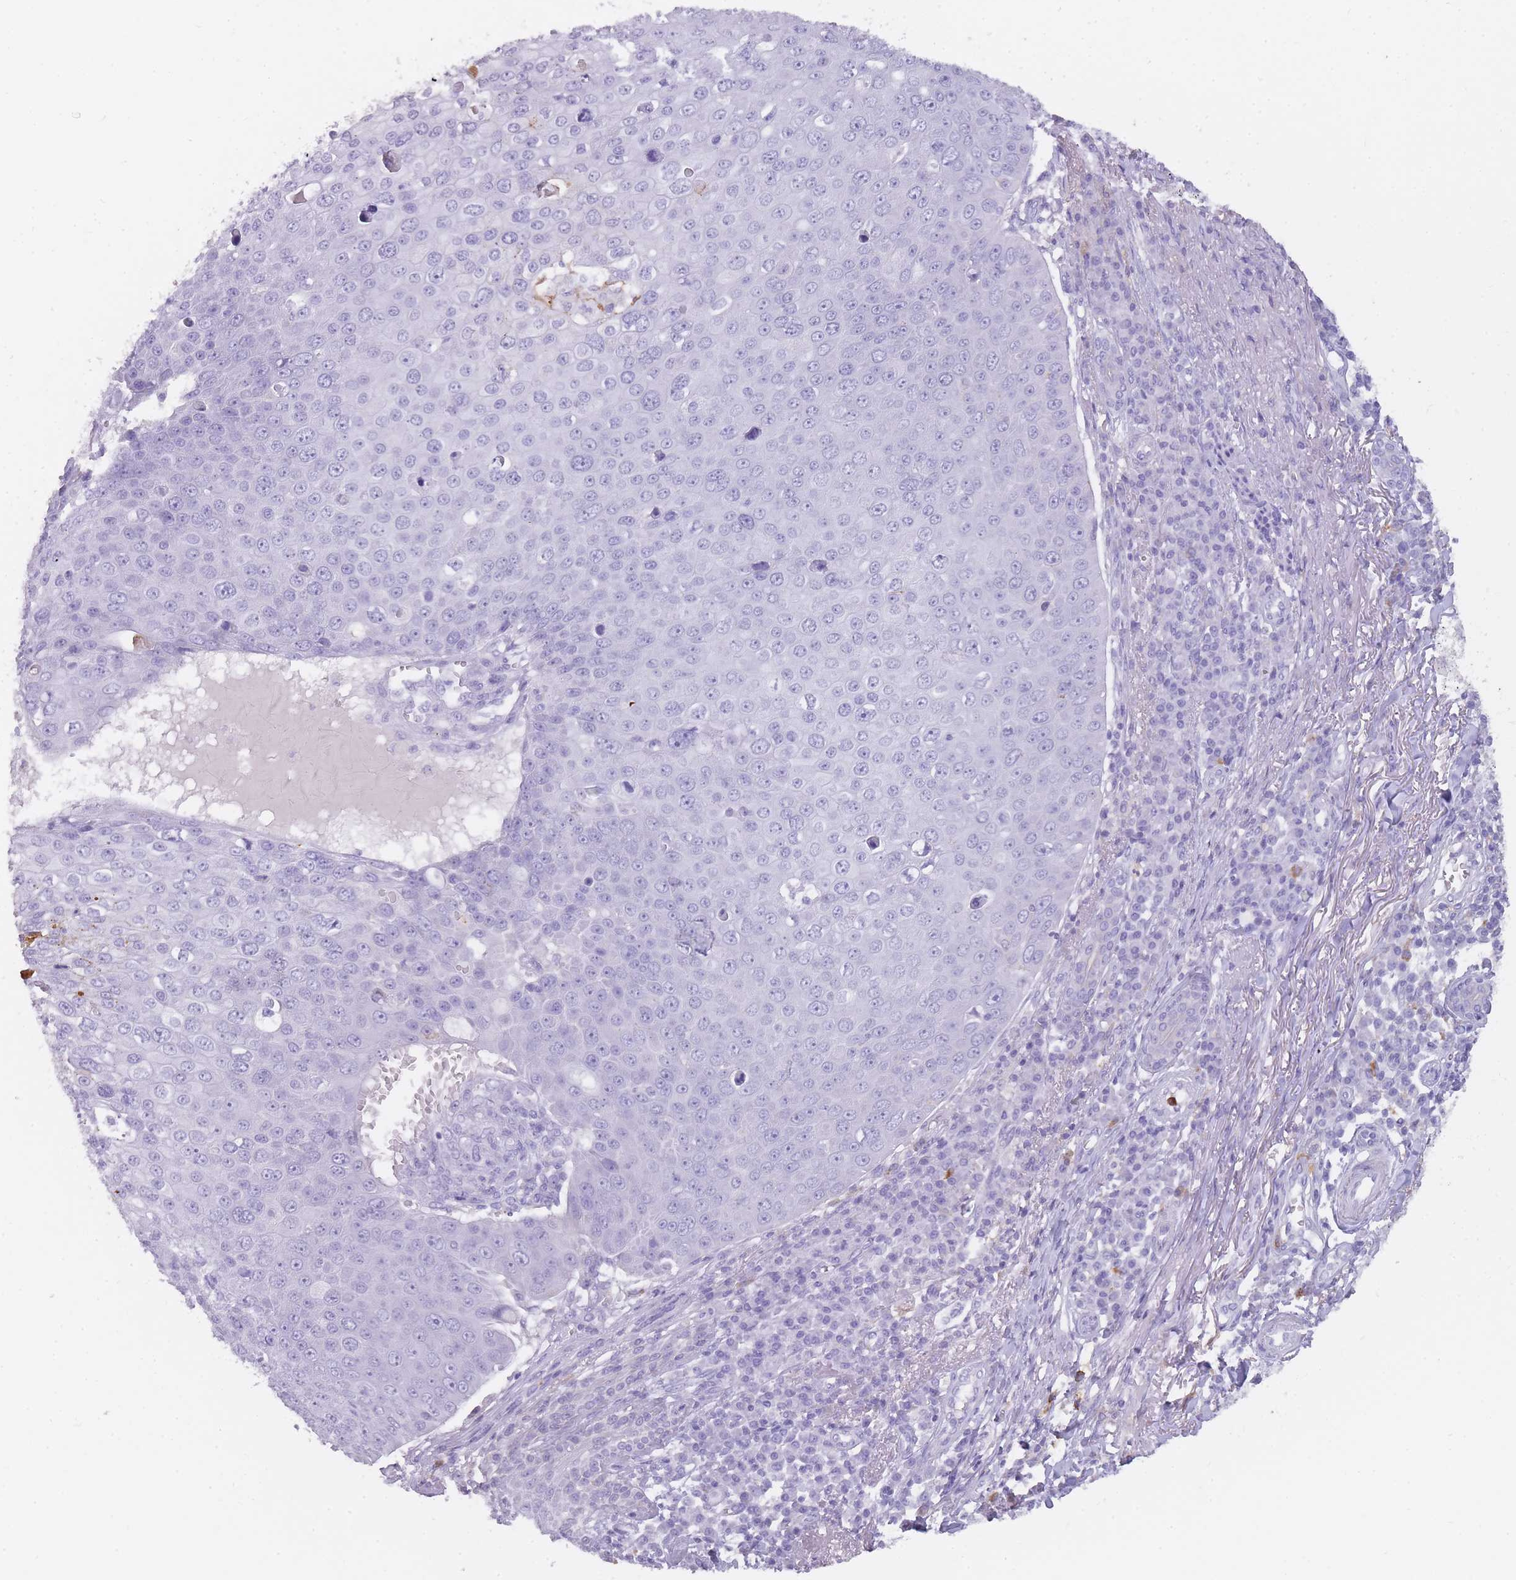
{"staining": {"intensity": "negative", "quantity": "none", "location": "none"}, "tissue": "skin cancer", "cell_type": "Tumor cells", "image_type": "cancer", "snomed": [{"axis": "morphology", "description": "Squamous cell carcinoma, NOS"}, {"axis": "topography", "description": "Skin"}], "caption": "Immunohistochemistry (IHC) photomicrograph of human skin squamous cell carcinoma stained for a protein (brown), which displays no positivity in tumor cells.", "gene": "CR1L", "patient": {"sex": "male", "age": 71}}